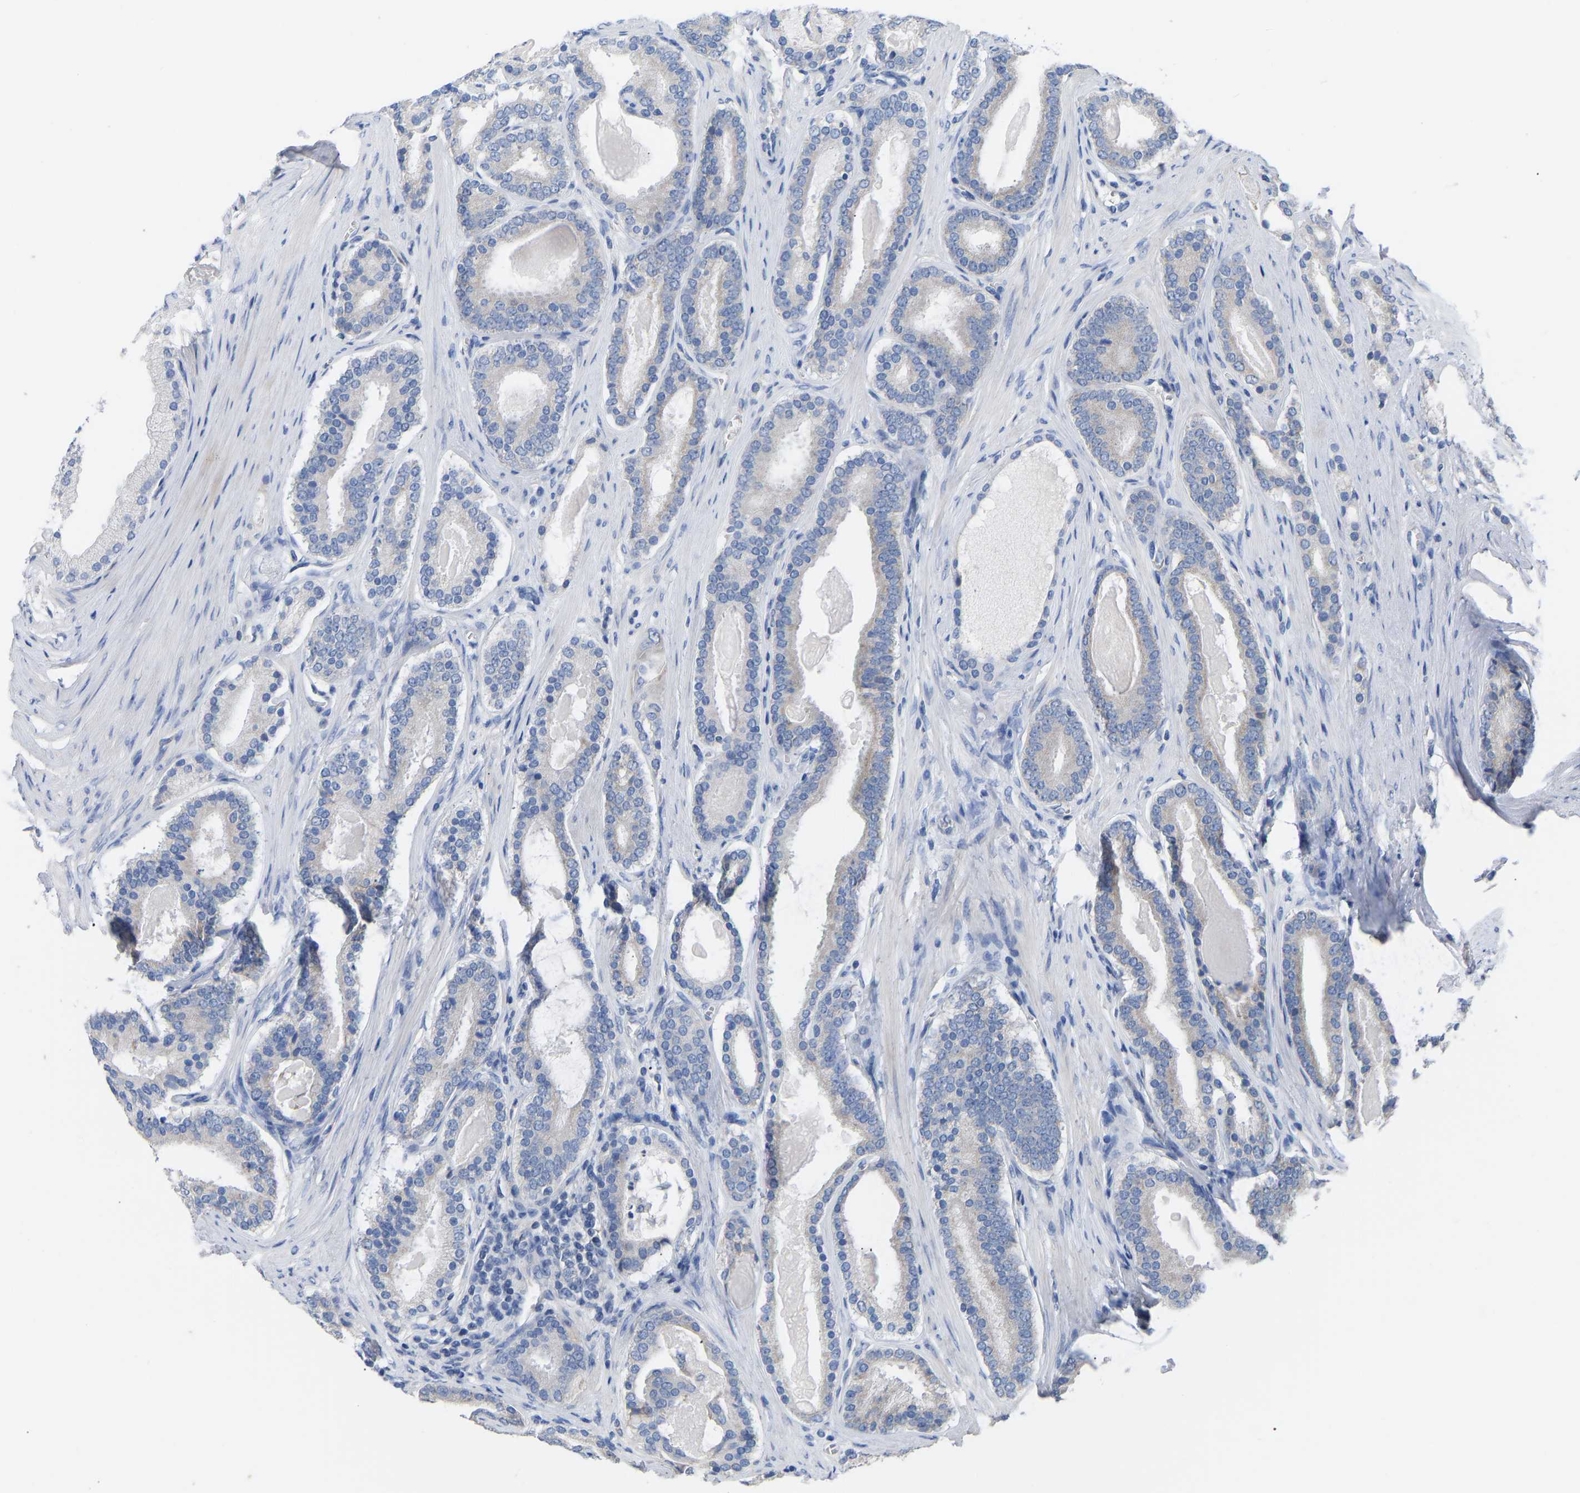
{"staining": {"intensity": "negative", "quantity": "none", "location": "none"}, "tissue": "prostate cancer", "cell_type": "Tumor cells", "image_type": "cancer", "snomed": [{"axis": "morphology", "description": "Adenocarcinoma, High grade"}, {"axis": "topography", "description": "Prostate"}], "caption": "IHC of human prostate high-grade adenocarcinoma shows no expression in tumor cells.", "gene": "OLIG2", "patient": {"sex": "male", "age": 60}}